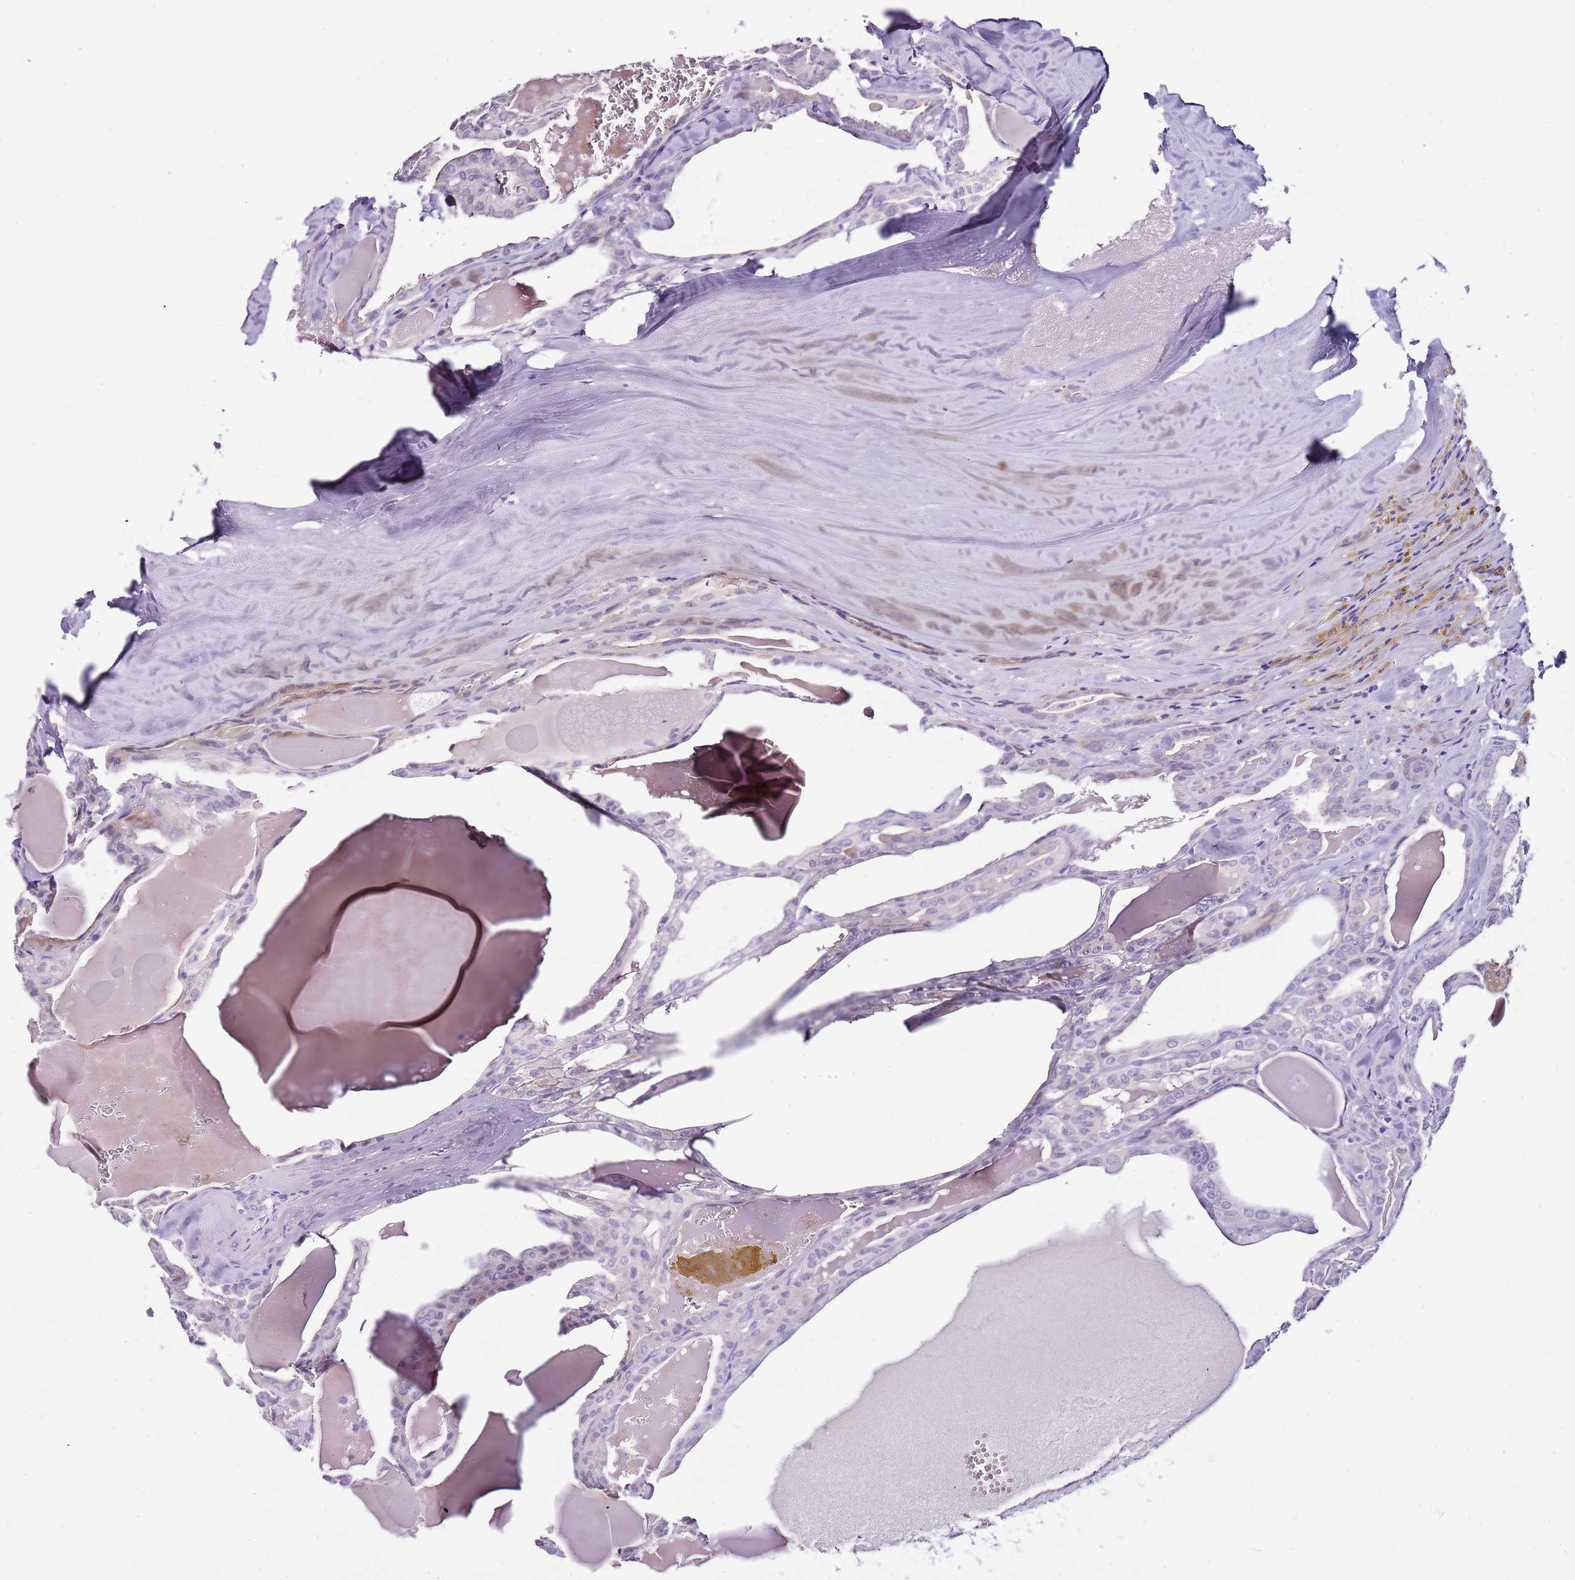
{"staining": {"intensity": "negative", "quantity": "none", "location": "none"}, "tissue": "thyroid cancer", "cell_type": "Tumor cells", "image_type": "cancer", "snomed": [{"axis": "morphology", "description": "Papillary adenocarcinoma, NOS"}, {"axis": "topography", "description": "Thyroid gland"}], "caption": "This is an immunohistochemistry (IHC) micrograph of human thyroid cancer (papillary adenocarcinoma). There is no expression in tumor cells.", "gene": "NKX2-3", "patient": {"sex": "male", "age": 52}}